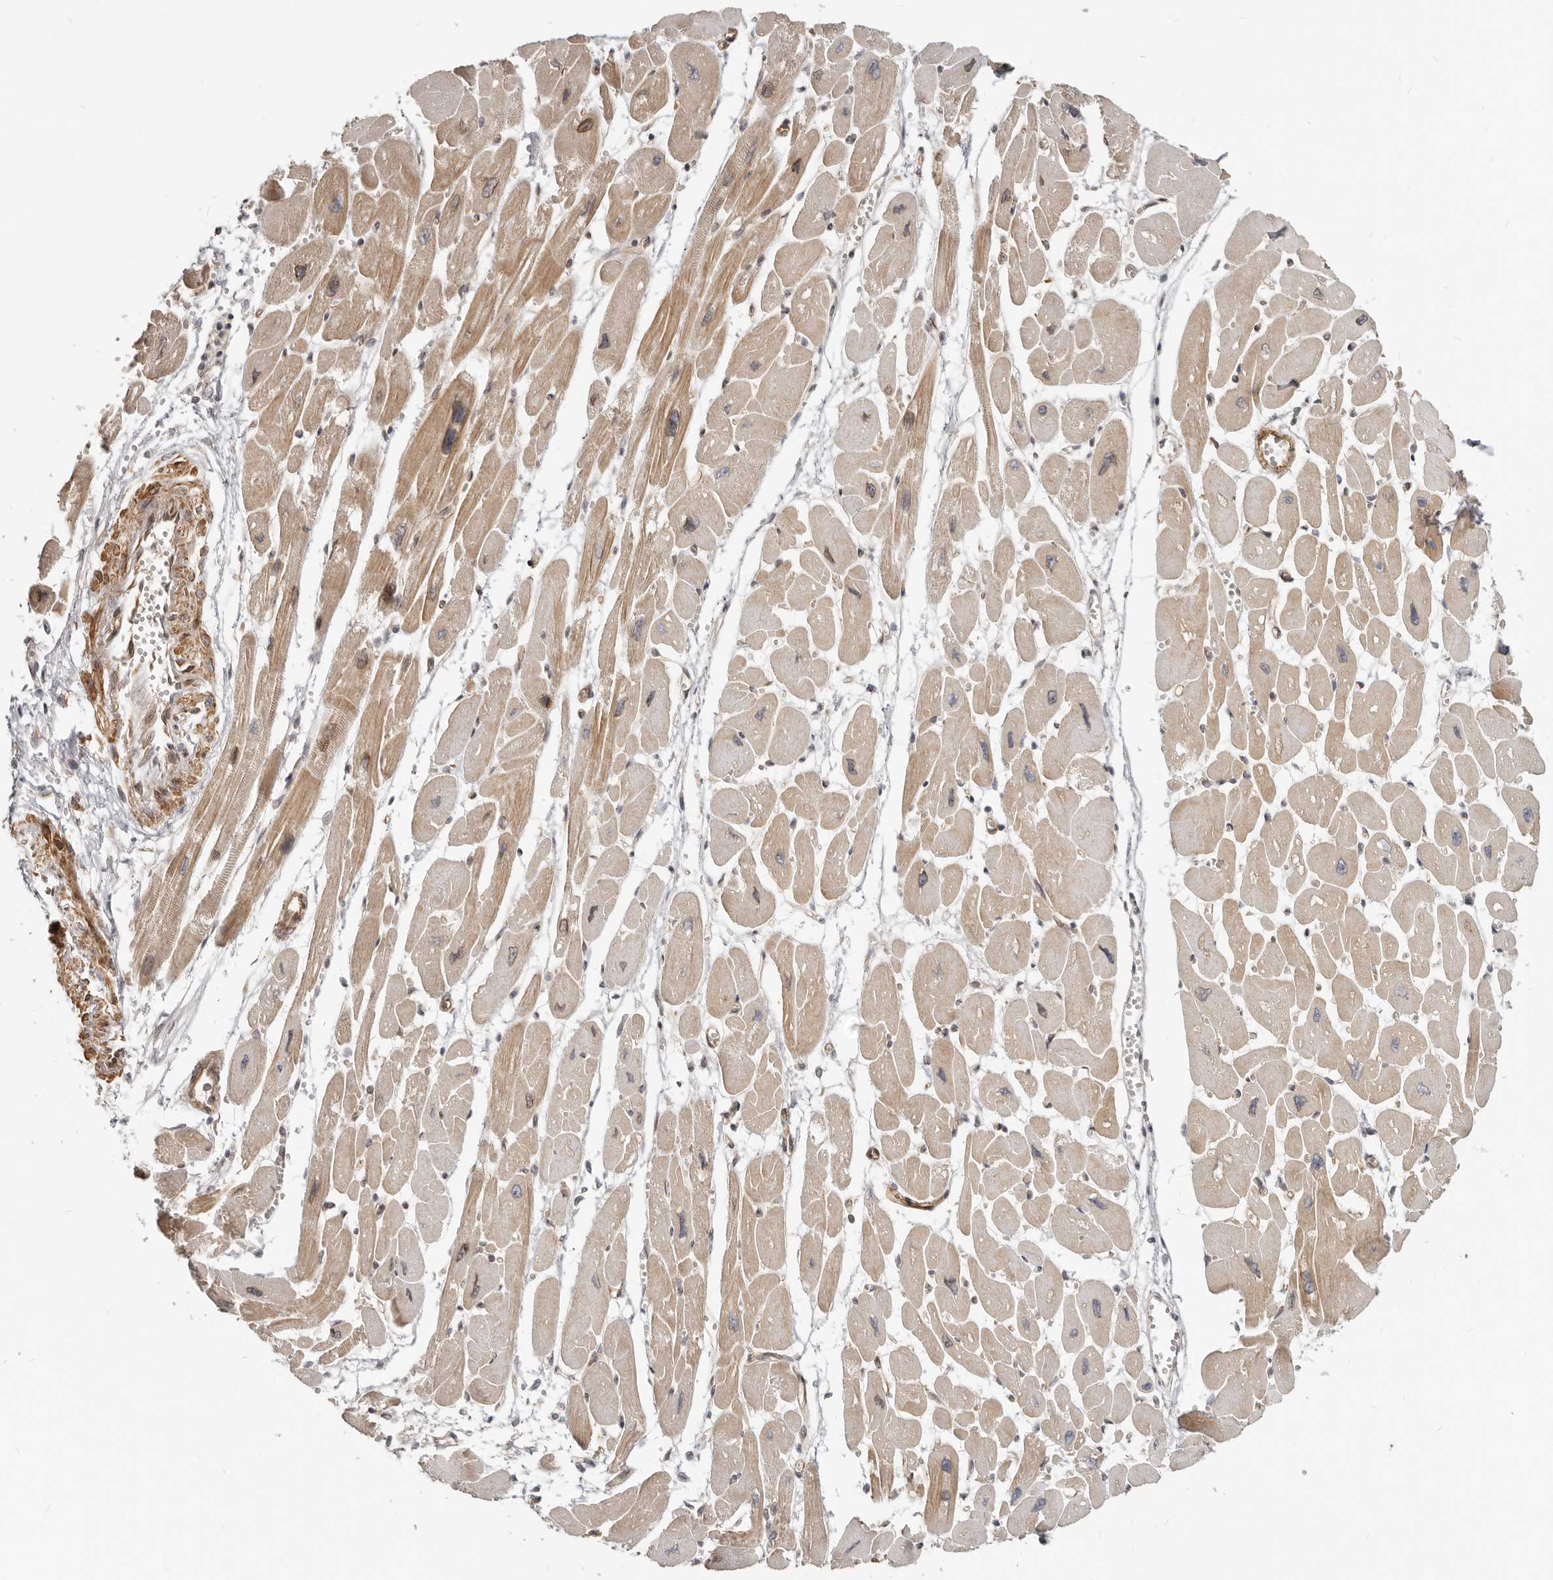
{"staining": {"intensity": "moderate", "quantity": ">75%", "location": "cytoplasmic/membranous"}, "tissue": "heart muscle", "cell_type": "Cardiomyocytes", "image_type": "normal", "snomed": [{"axis": "morphology", "description": "Normal tissue, NOS"}, {"axis": "topography", "description": "Heart"}], "caption": "Immunohistochemistry histopathology image of benign heart muscle: heart muscle stained using immunohistochemistry (IHC) displays medium levels of moderate protein expression localized specifically in the cytoplasmic/membranous of cardiomyocytes, appearing as a cytoplasmic/membranous brown color.", "gene": "NUP153", "patient": {"sex": "female", "age": 54}}